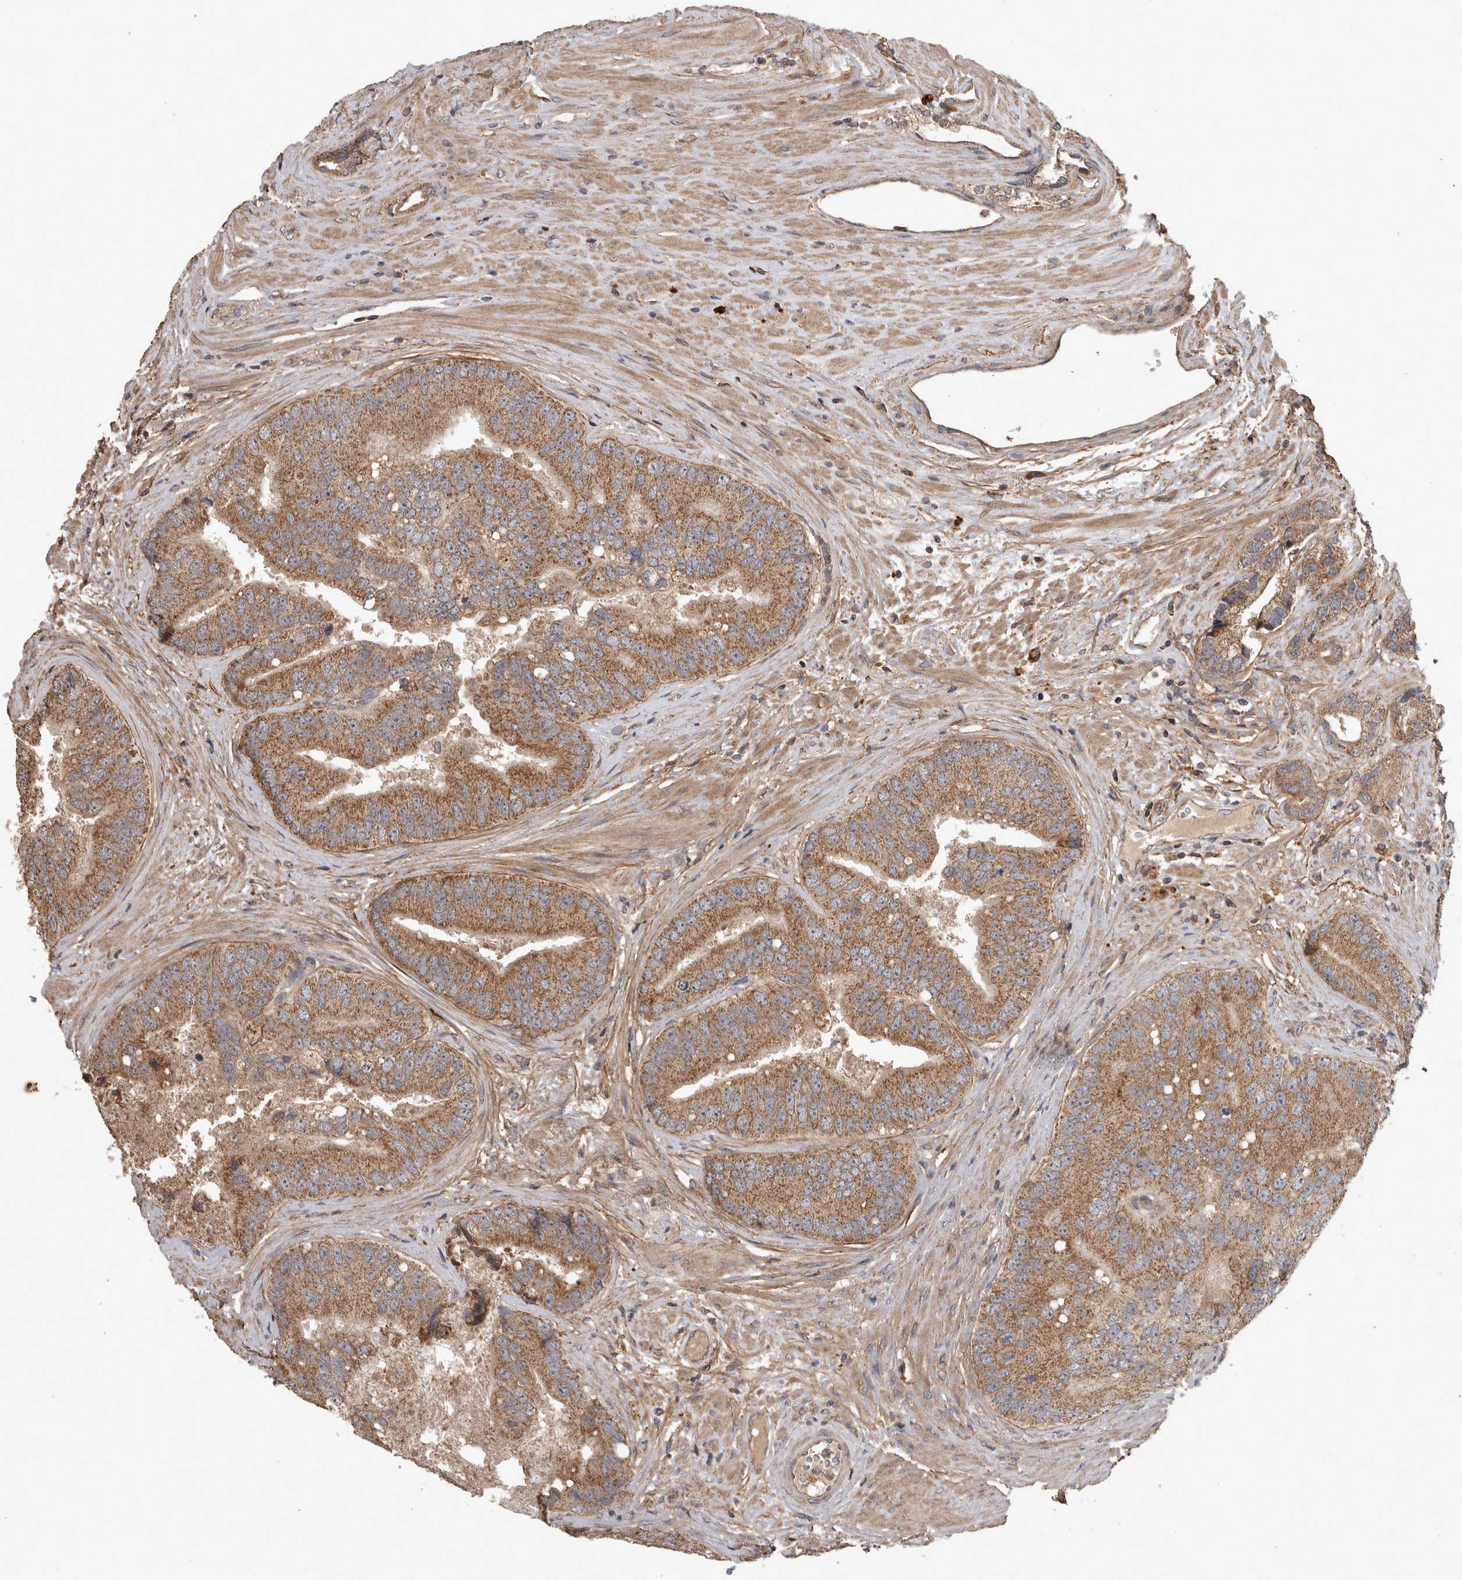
{"staining": {"intensity": "moderate", "quantity": ">75%", "location": "cytoplasmic/membranous"}, "tissue": "prostate cancer", "cell_type": "Tumor cells", "image_type": "cancer", "snomed": [{"axis": "morphology", "description": "Adenocarcinoma, High grade"}, {"axis": "topography", "description": "Prostate"}], "caption": "The immunohistochemical stain highlights moderate cytoplasmic/membranous expression in tumor cells of prostate cancer tissue. The staining was performed using DAB (3,3'-diaminobenzidine) to visualize the protein expression in brown, while the nuclei were stained in blue with hematoxylin (Magnification: 20x).", "gene": "TRMT61B", "patient": {"sex": "male", "age": 70}}